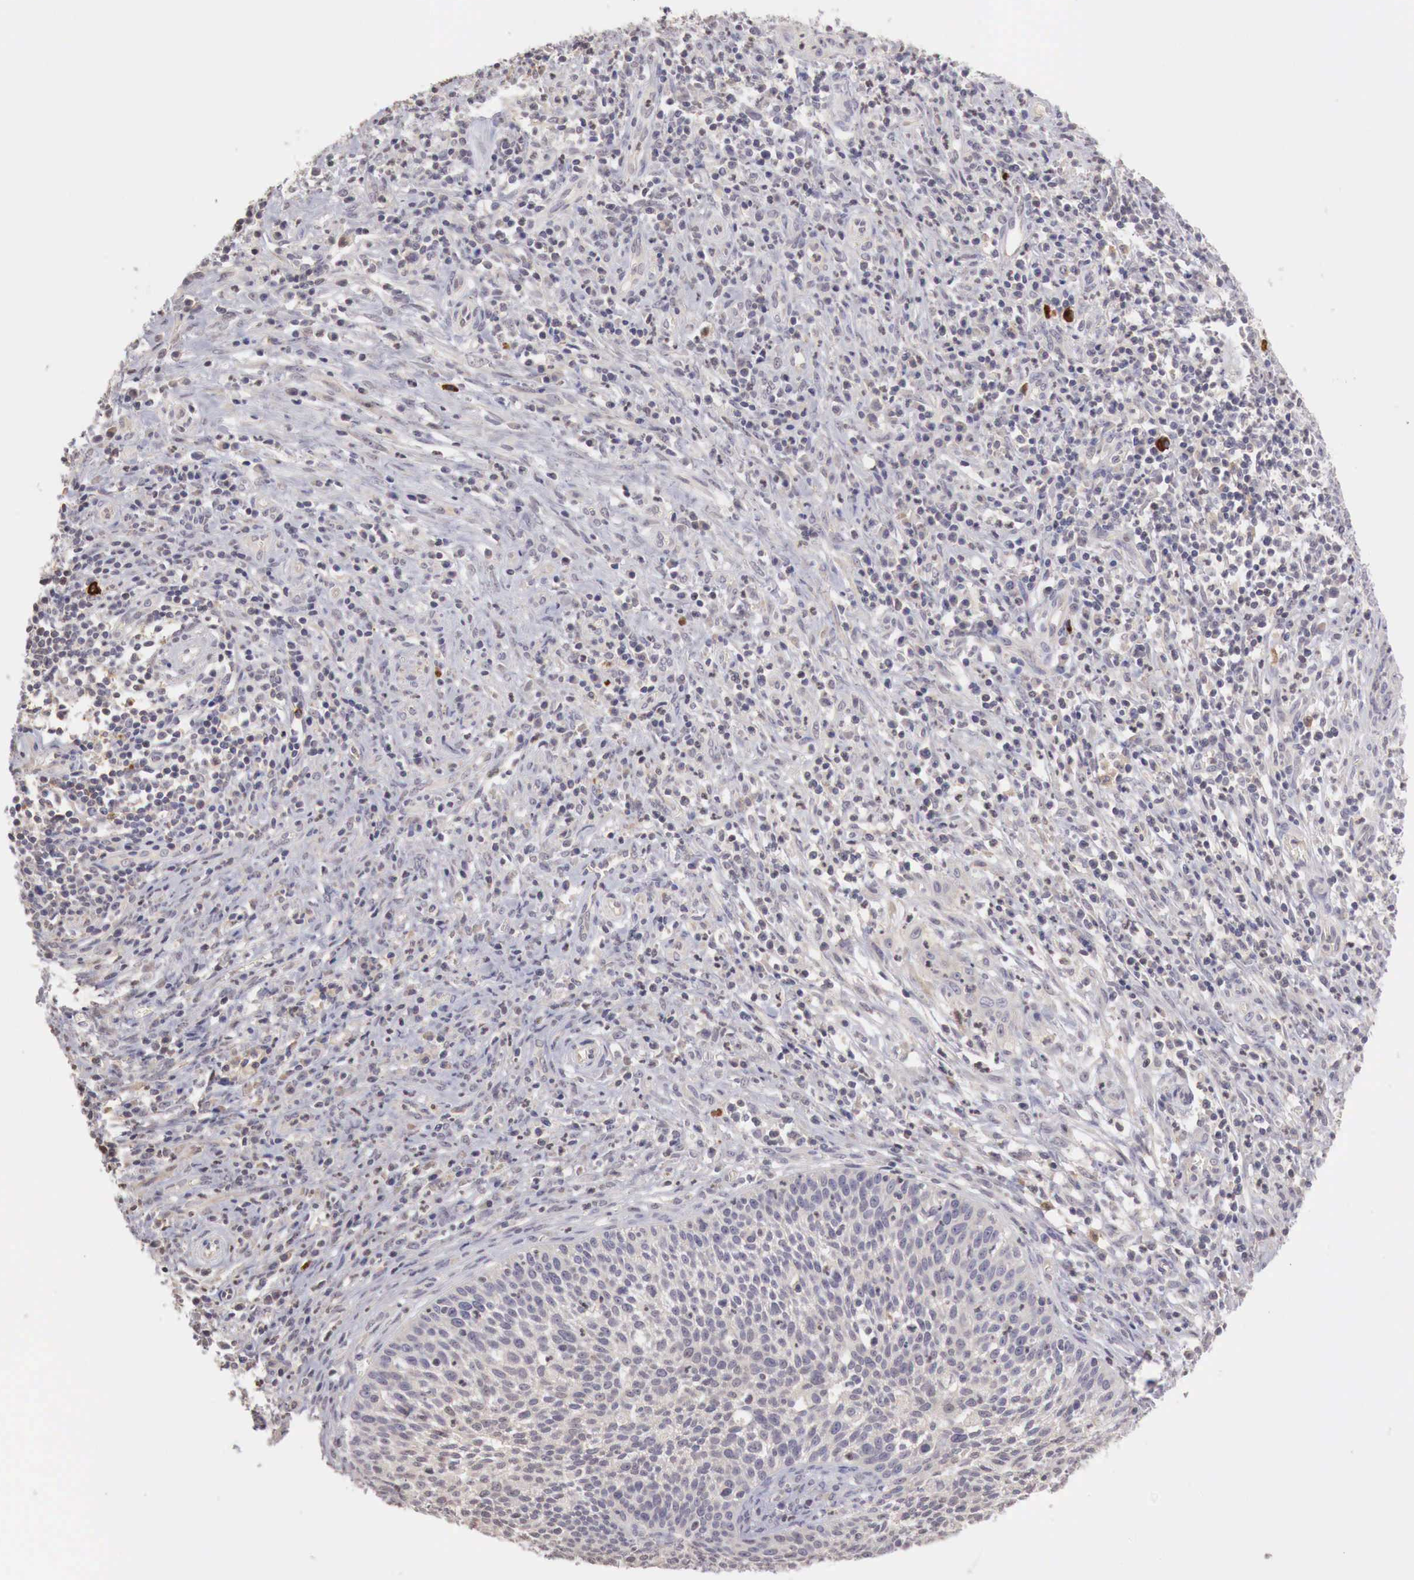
{"staining": {"intensity": "negative", "quantity": "none", "location": "none"}, "tissue": "cervical cancer", "cell_type": "Tumor cells", "image_type": "cancer", "snomed": [{"axis": "morphology", "description": "Squamous cell carcinoma, NOS"}, {"axis": "topography", "description": "Cervix"}], "caption": "Immunohistochemical staining of cervical squamous cell carcinoma displays no significant positivity in tumor cells.", "gene": "TBC1D9", "patient": {"sex": "female", "age": 41}}